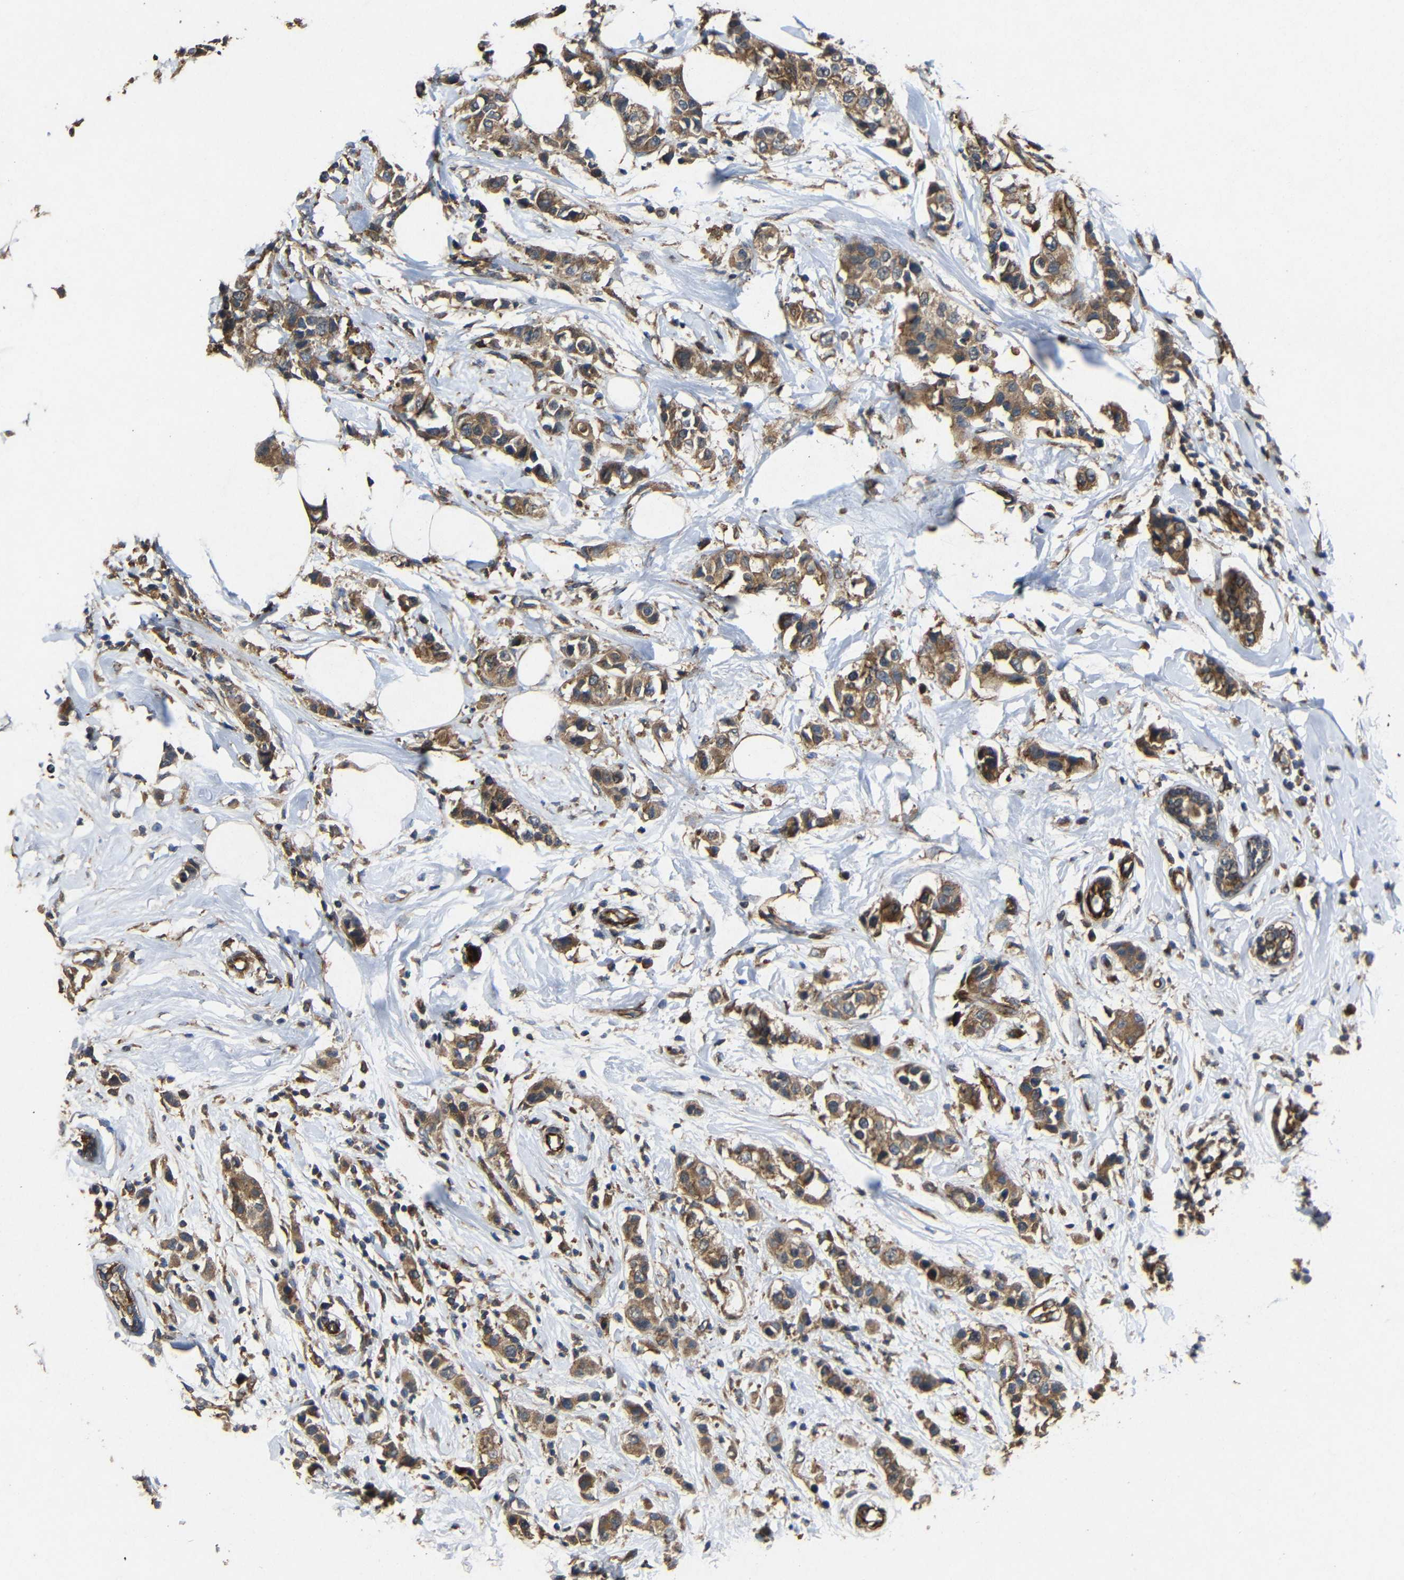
{"staining": {"intensity": "moderate", "quantity": ">75%", "location": "cytoplasmic/membranous"}, "tissue": "breast cancer", "cell_type": "Tumor cells", "image_type": "cancer", "snomed": [{"axis": "morphology", "description": "Normal tissue, NOS"}, {"axis": "morphology", "description": "Duct carcinoma"}, {"axis": "topography", "description": "Breast"}], "caption": "Moderate cytoplasmic/membranous protein staining is present in about >75% of tumor cells in breast cancer (infiltrating ductal carcinoma).", "gene": "EIF2S1", "patient": {"sex": "female", "age": 50}}